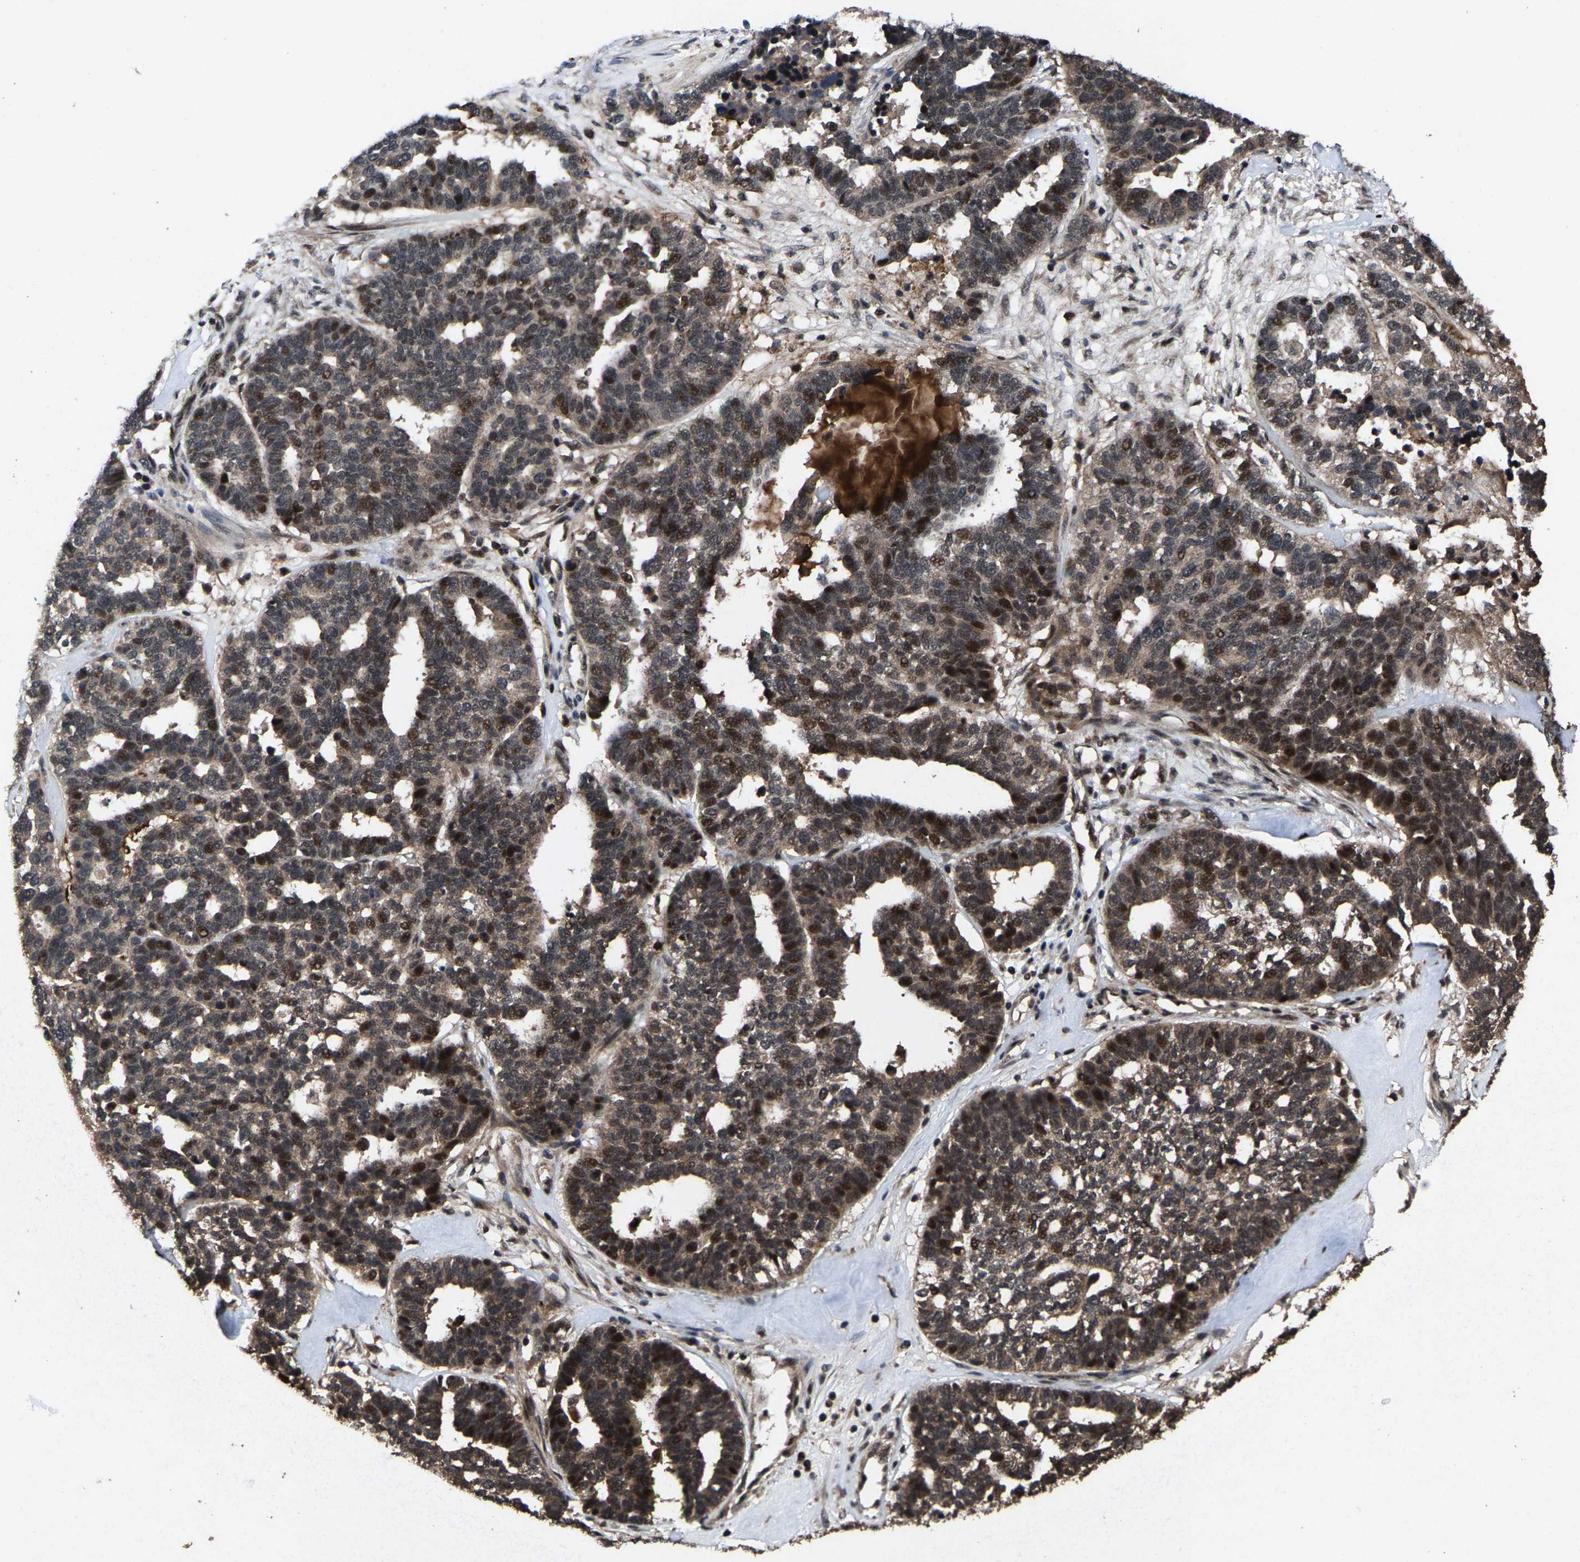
{"staining": {"intensity": "moderate", "quantity": ">75%", "location": "cytoplasmic/membranous,nuclear"}, "tissue": "ovarian cancer", "cell_type": "Tumor cells", "image_type": "cancer", "snomed": [{"axis": "morphology", "description": "Cystadenocarcinoma, serous, NOS"}, {"axis": "topography", "description": "Ovary"}], "caption": "An image showing moderate cytoplasmic/membranous and nuclear staining in approximately >75% of tumor cells in ovarian serous cystadenocarcinoma, as visualized by brown immunohistochemical staining.", "gene": "HAUS6", "patient": {"sex": "female", "age": 59}}